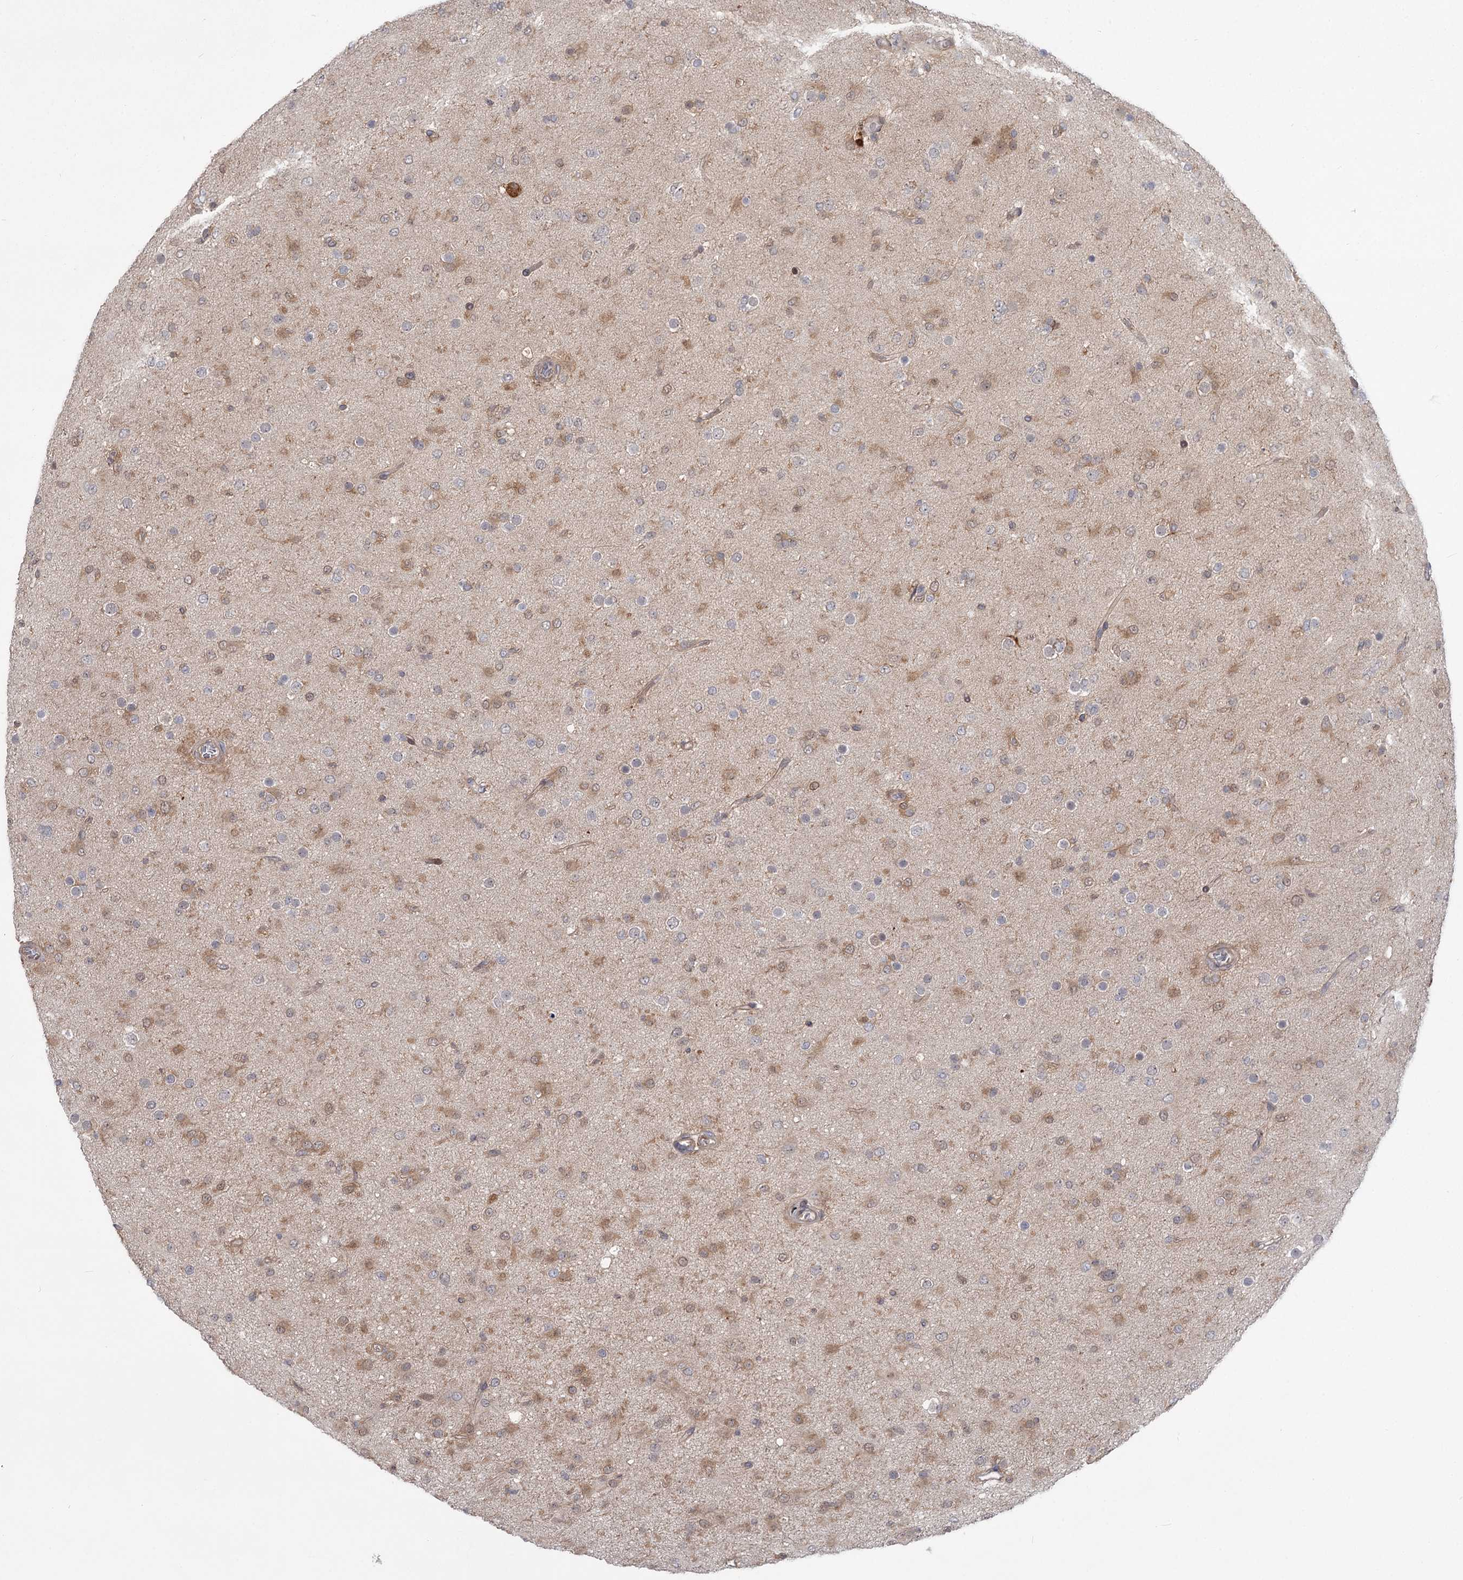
{"staining": {"intensity": "moderate", "quantity": "<25%", "location": "cytoplasmic/membranous"}, "tissue": "glioma", "cell_type": "Tumor cells", "image_type": "cancer", "snomed": [{"axis": "morphology", "description": "Glioma, malignant, Low grade"}, {"axis": "topography", "description": "Brain"}], "caption": "This is a micrograph of immunohistochemistry (IHC) staining of malignant low-grade glioma, which shows moderate positivity in the cytoplasmic/membranous of tumor cells.", "gene": "CCNG2", "patient": {"sex": "male", "age": 65}}